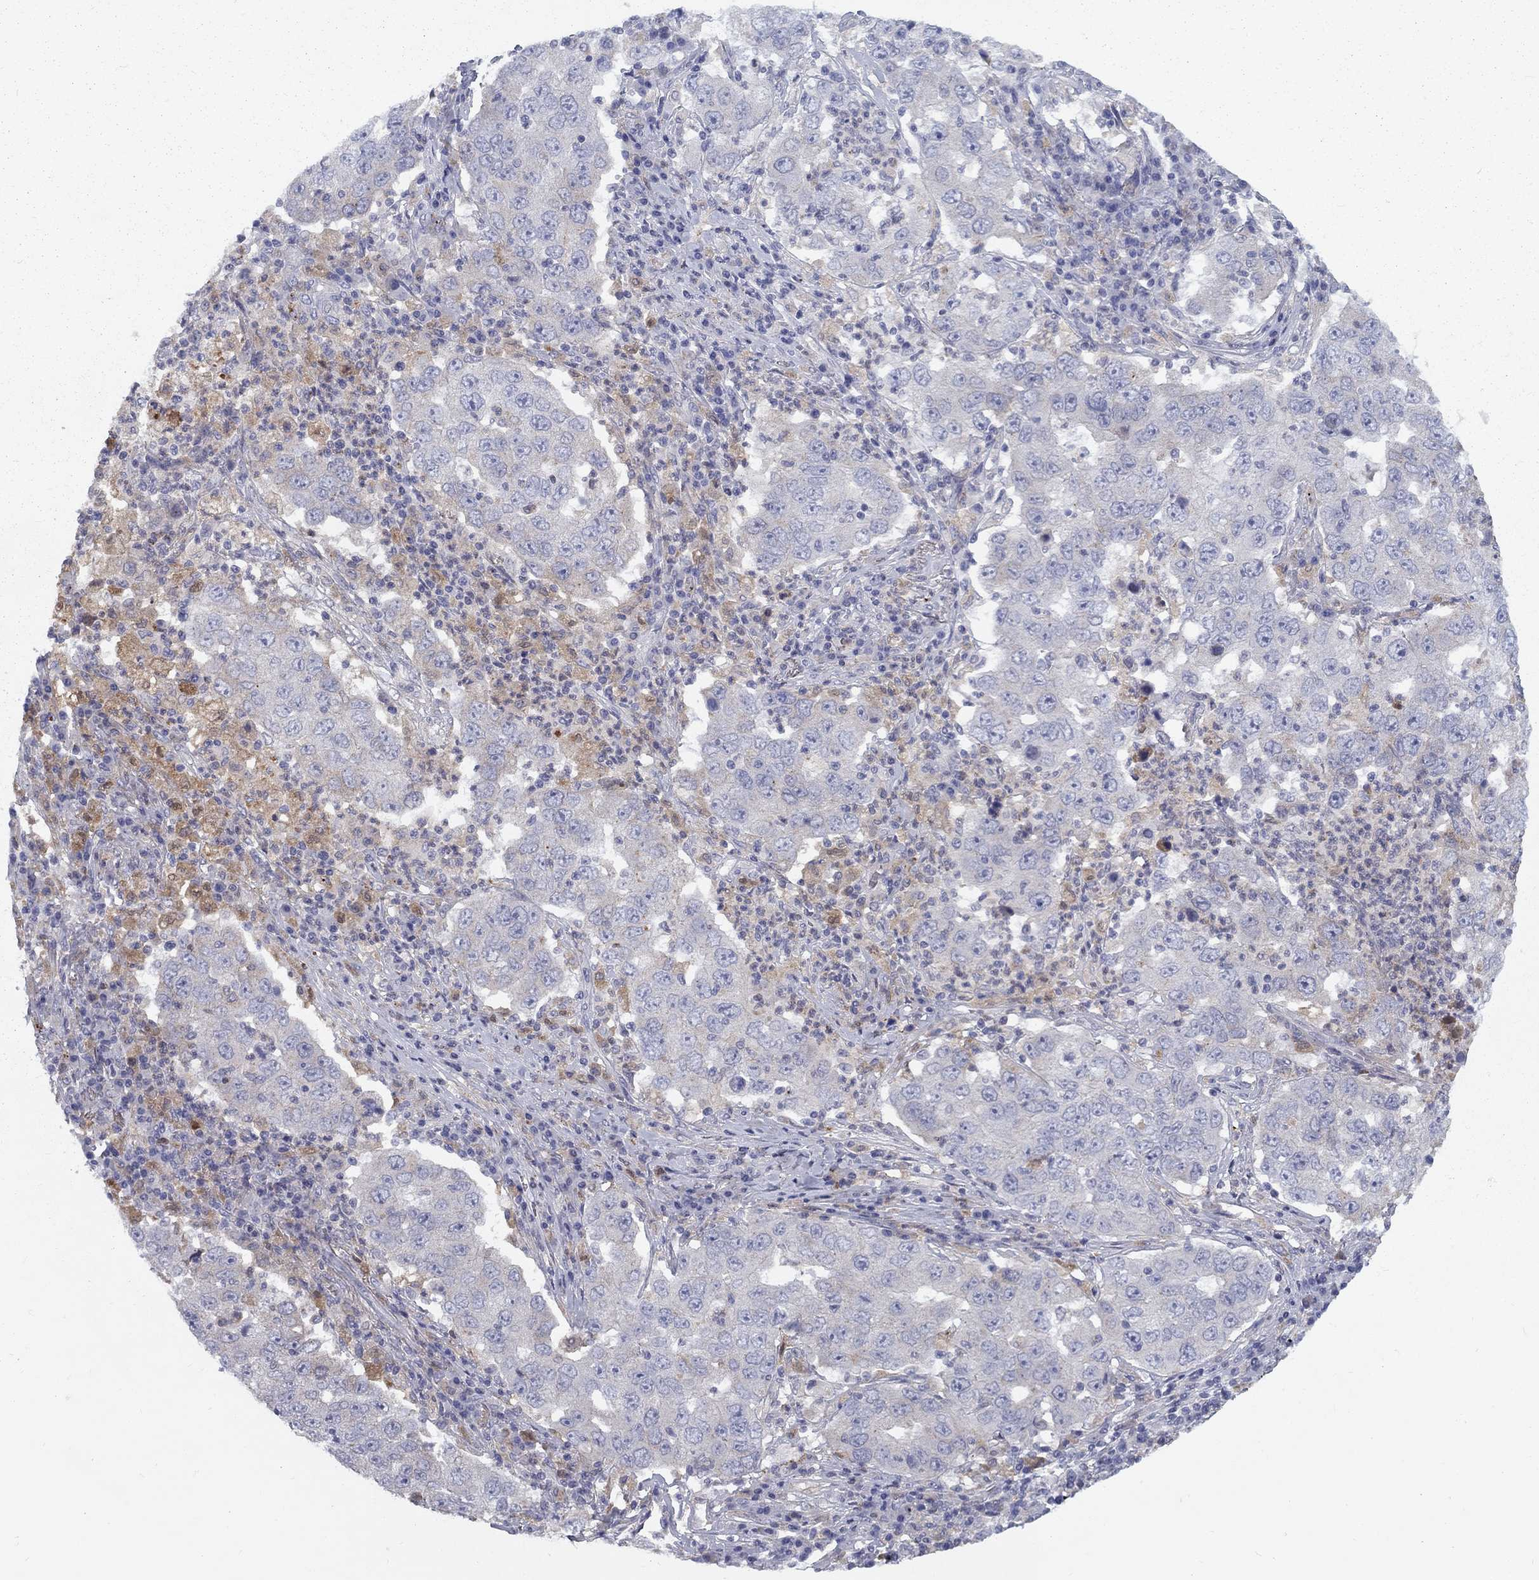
{"staining": {"intensity": "negative", "quantity": "none", "location": "none"}, "tissue": "lung cancer", "cell_type": "Tumor cells", "image_type": "cancer", "snomed": [{"axis": "morphology", "description": "Adenocarcinoma, NOS"}, {"axis": "topography", "description": "Lung"}], "caption": "An image of human lung adenocarcinoma is negative for staining in tumor cells.", "gene": "EPDR1", "patient": {"sex": "male", "age": 73}}